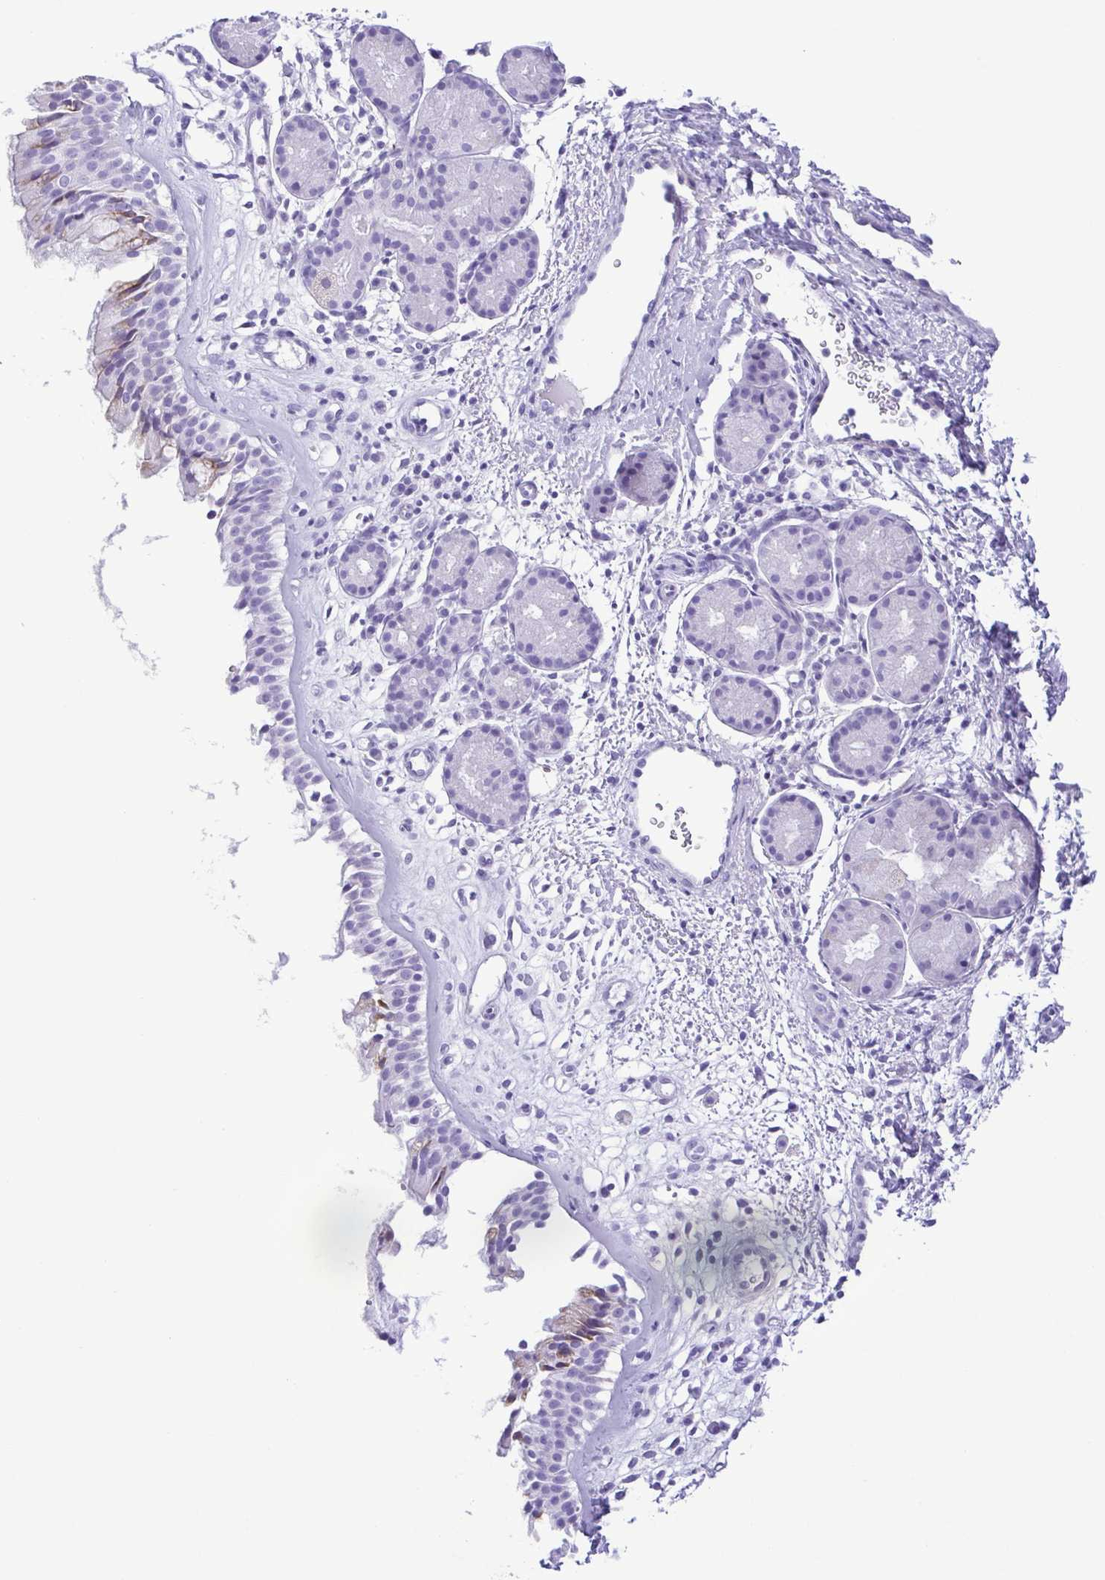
{"staining": {"intensity": "weak", "quantity": "<25%", "location": "cytoplasmic/membranous"}, "tissue": "nasopharynx", "cell_type": "Respiratory epithelial cells", "image_type": "normal", "snomed": [{"axis": "morphology", "description": "Normal tissue, NOS"}, {"axis": "topography", "description": "Nasopharynx"}], "caption": "IHC histopathology image of unremarkable nasopharynx: human nasopharynx stained with DAB exhibits no significant protein staining in respiratory epithelial cells. The staining is performed using DAB brown chromogen with nuclei counter-stained in using hematoxylin.", "gene": "GPR182", "patient": {"sex": "male", "age": 65}}